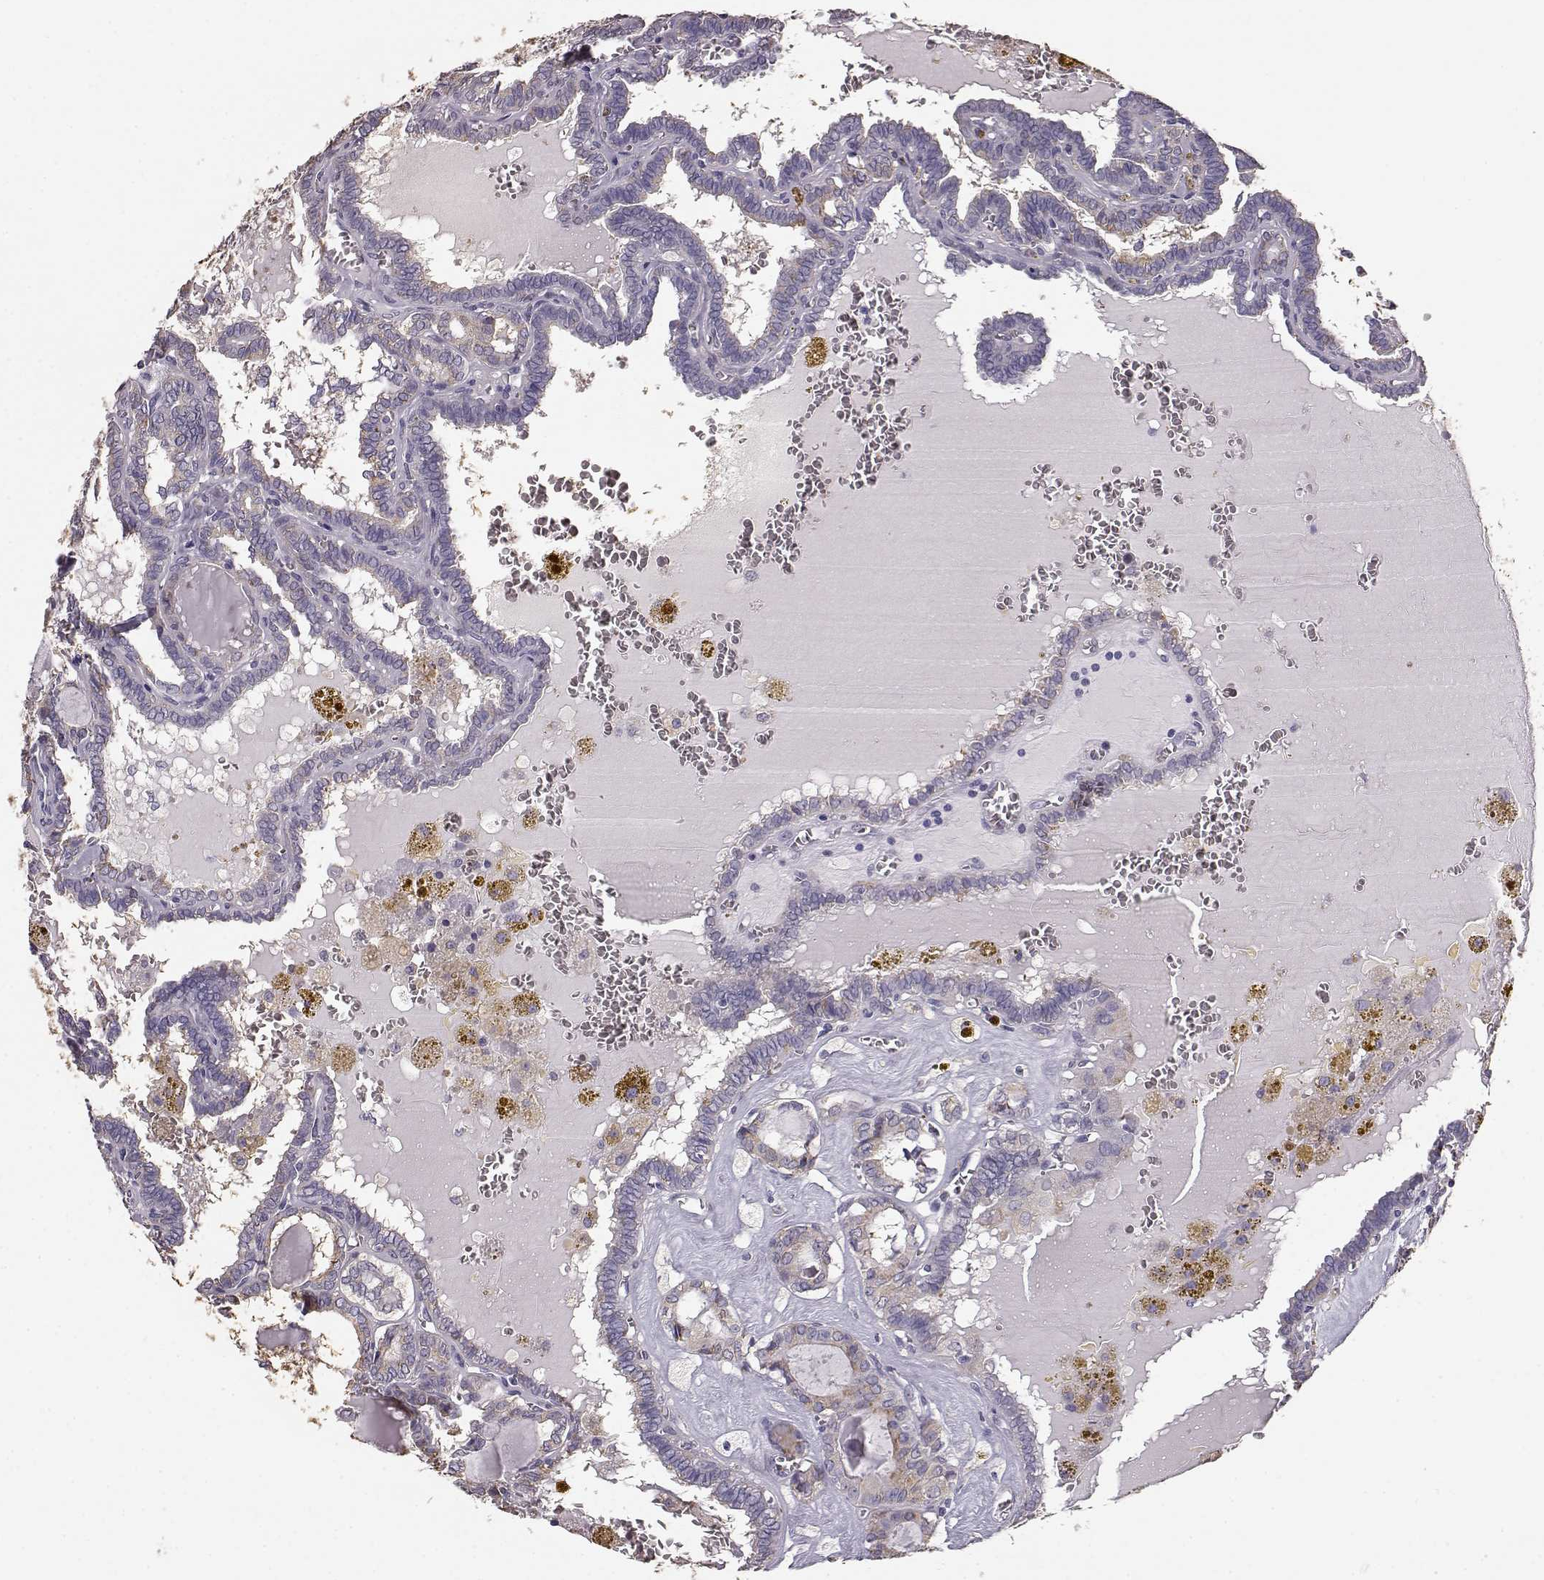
{"staining": {"intensity": "weak", "quantity": "<25%", "location": "cytoplasmic/membranous"}, "tissue": "thyroid cancer", "cell_type": "Tumor cells", "image_type": "cancer", "snomed": [{"axis": "morphology", "description": "Papillary adenocarcinoma, NOS"}, {"axis": "topography", "description": "Thyroid gland"}], "caption": "Human papillary adenocarcinoma (thyroid) stained for a protein using immunohistochemistry (IHC) exhibits no expression in tumor cells.", "gene": "GABRG3", "patient": {"sex": "female", "age": 39}}